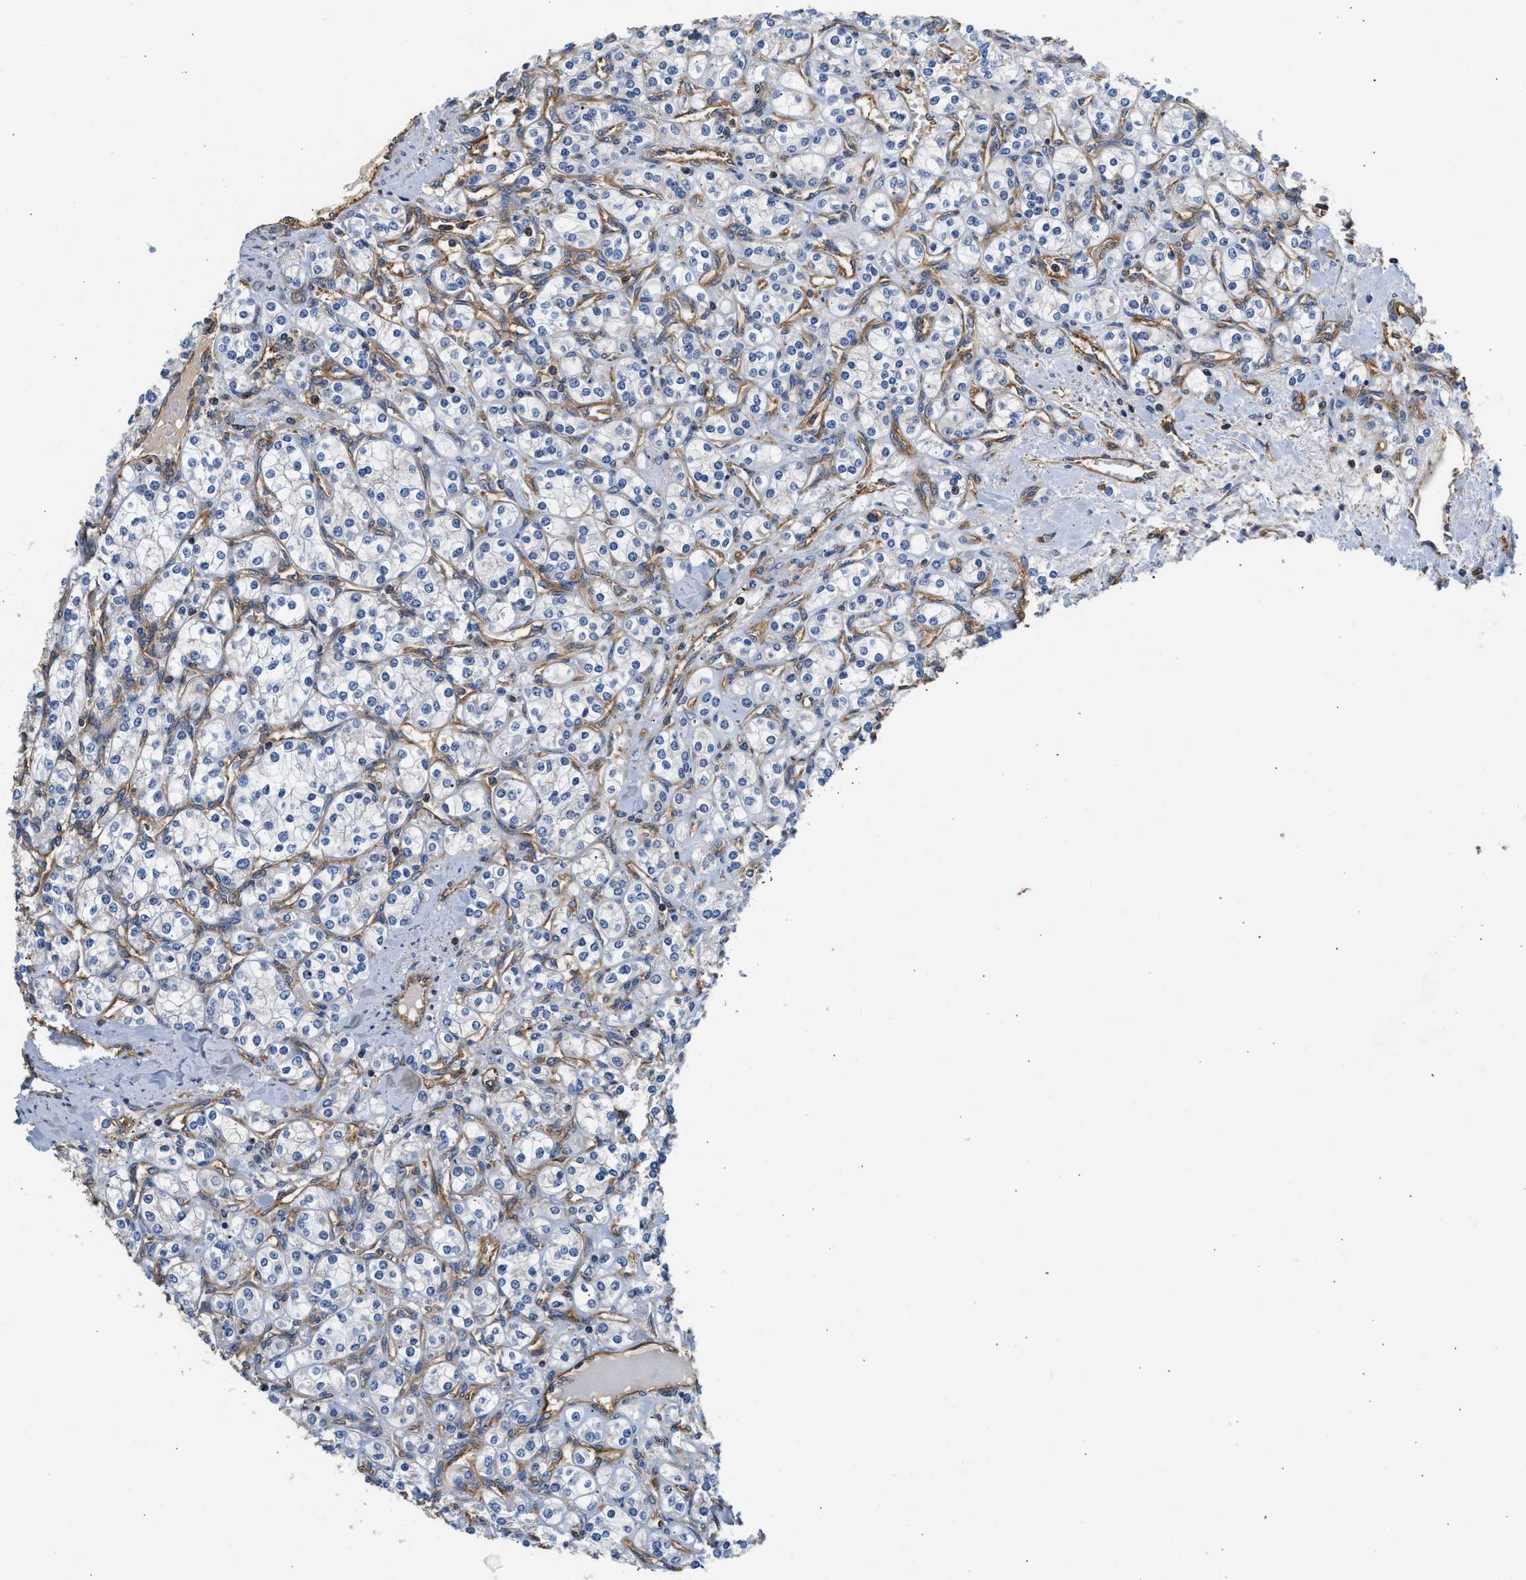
{"staining": {"intensity": "negative", "quantity": "none", "location": "none"}, "tissue": "renal cancer", "cell_type": "Tumor cells", "image_type": "cancer", "snomed": [{"axis": "morphology", "description": "Adenocarcinoma, NOS"}, {"axis": "topography", "description": "Kidney"}], "caption": "Renal adenocarcinoma was stained to show a protein in brown. There is no significant positivity in tumor cells. (IHC, brightfield microscopy, high magnification).", "gene": "SAMD9L", "patient": {"sex": "male", "age": 77}}